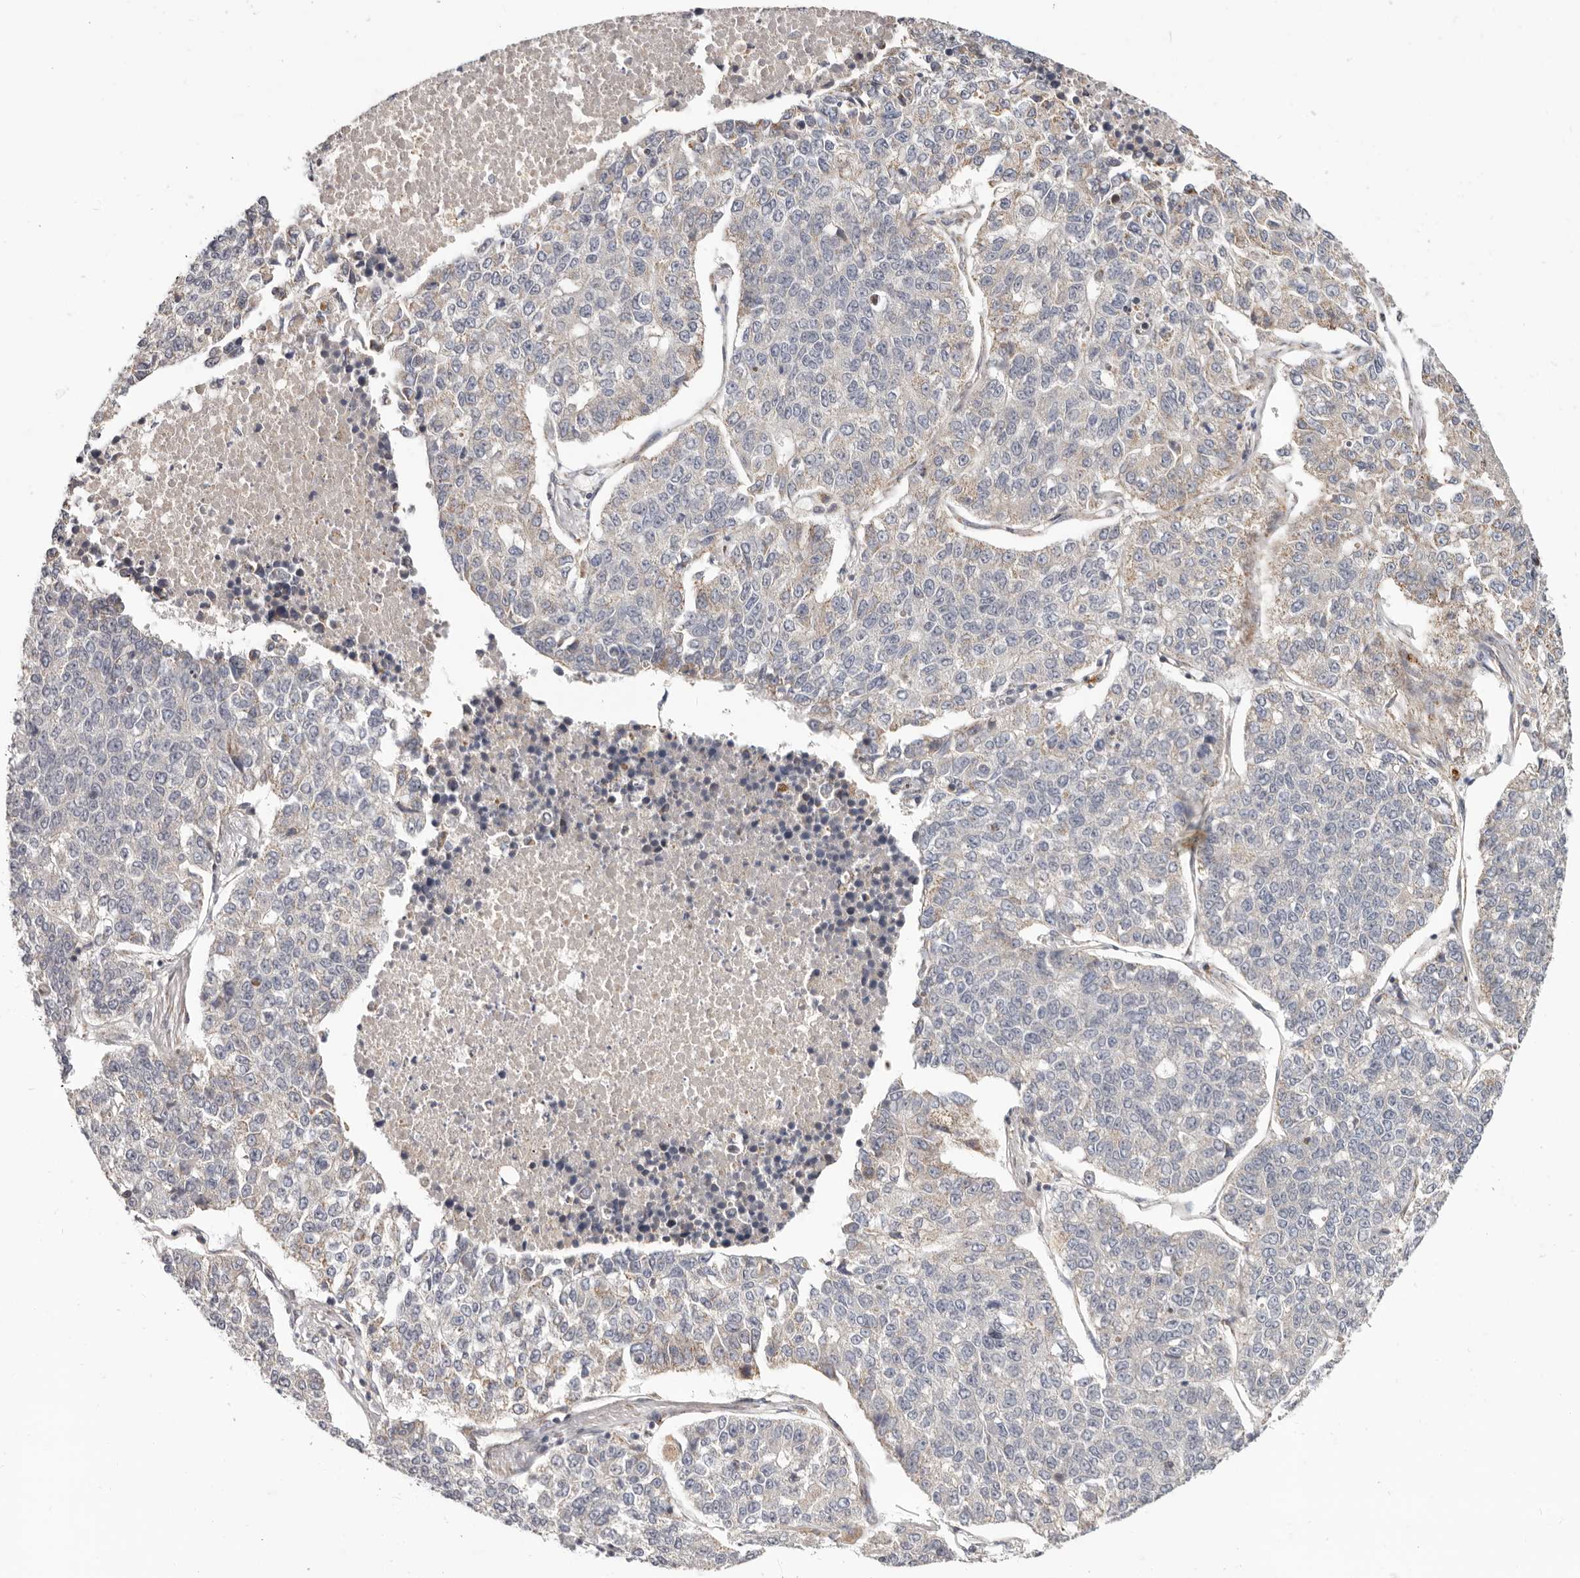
{"staining": {"intensity": "negative", "quantity": "none", "location": "none"}, "tissue": "lung cancer", "cell_type": "Tumor cells", "image_type": "cancer", "snomed": [{"axis": "morphology", "description": "Adenocarcinoma, NOS"}, {"axis": "topography", "description": "Lung"}], "caption": "This is a photomicrograph of IHC staining of adenocarcinoma (lung), which shows no positivity in tumor cells.", "gene": "TOR3A", "patient": {"sex": "male", "age": 49}}